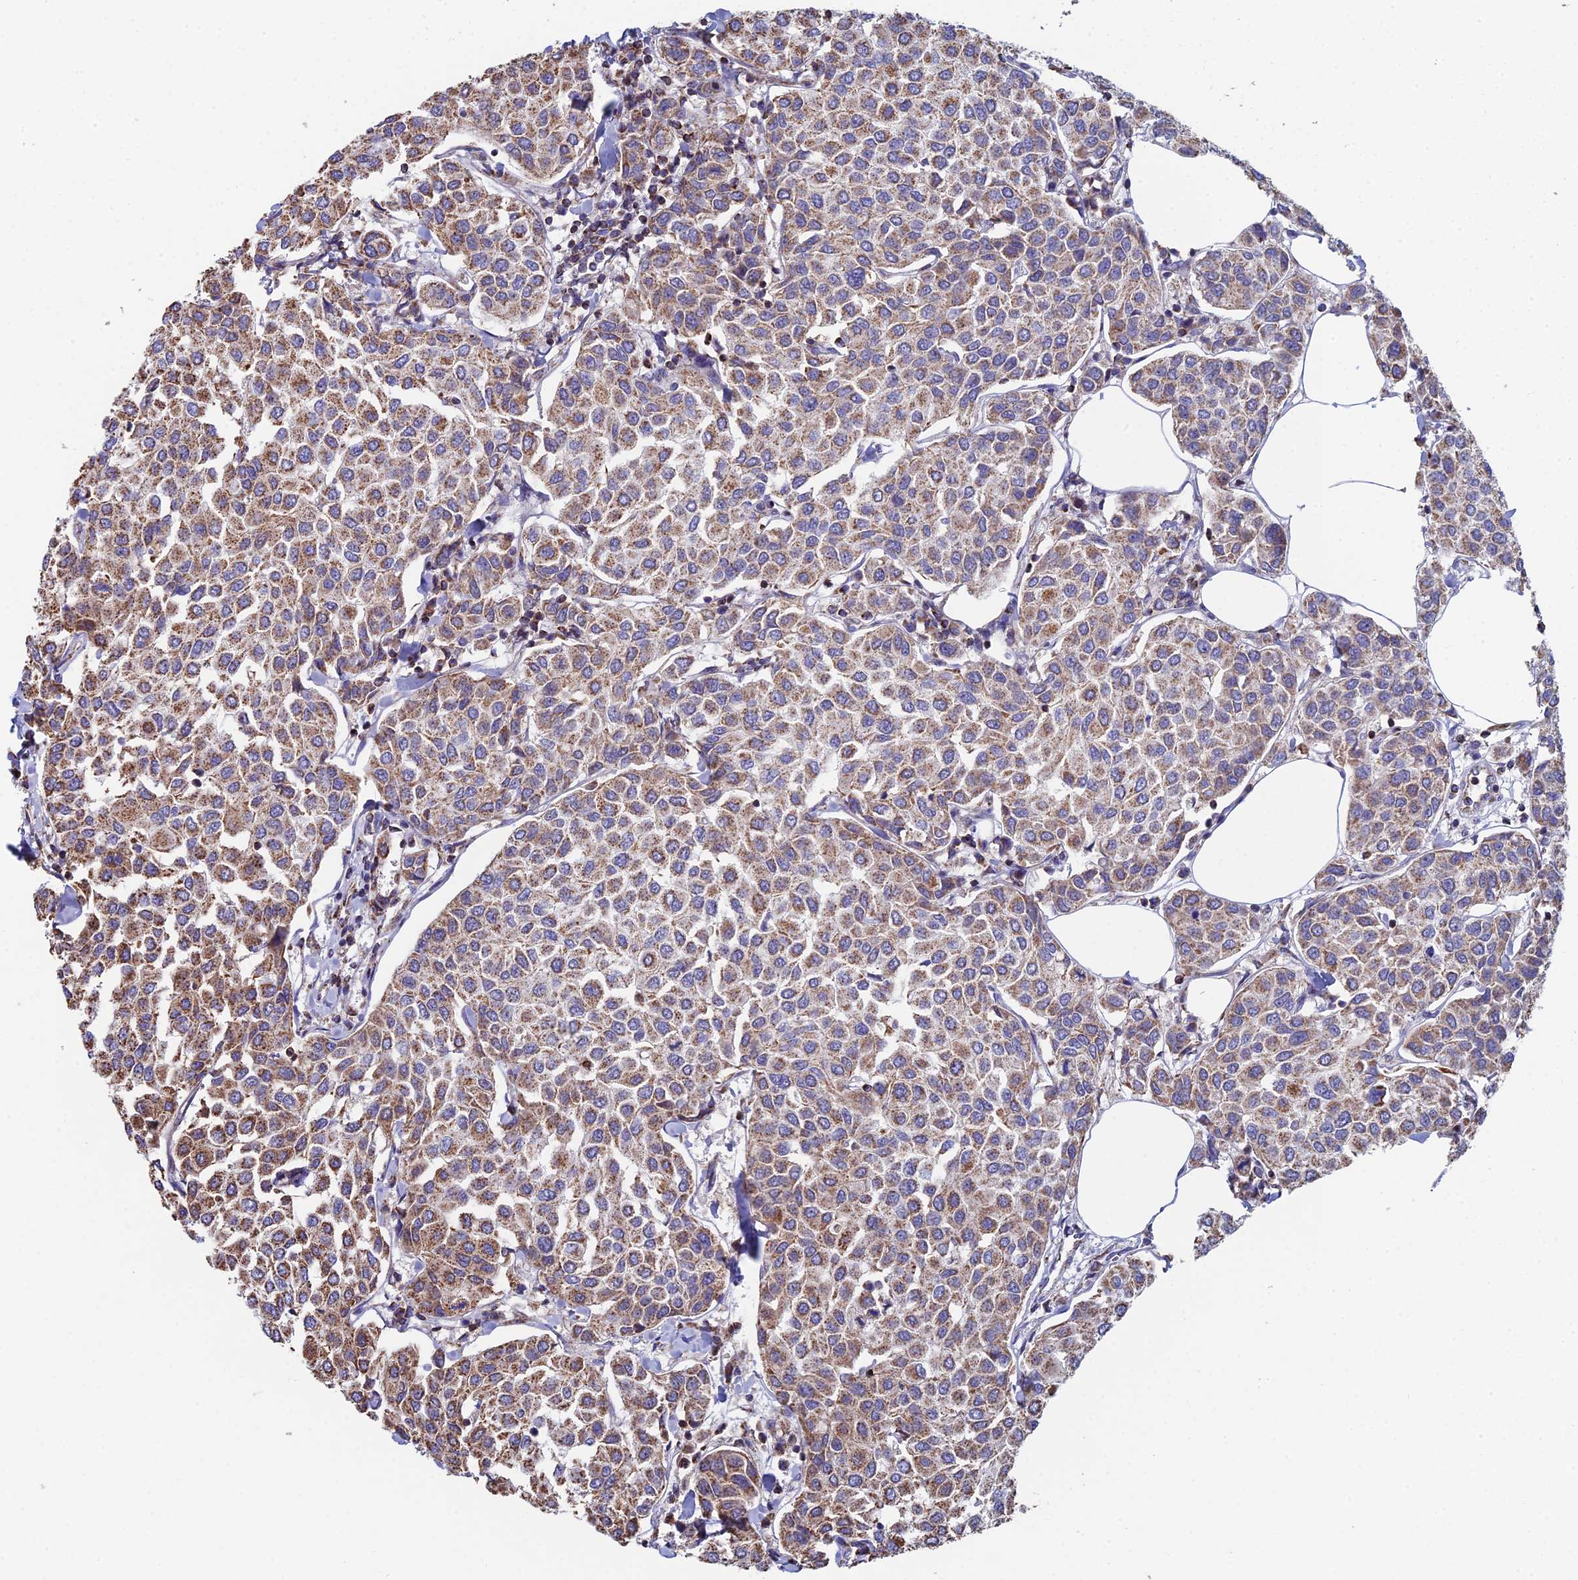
{"staining": {"intensity": "moderate", "quantity": ">75%", "location": "cytoplasmic/membranous"}, "tissue": "breast cancer", "cell_type": "Tumor cells", "image_type": "cancer", "snomed": [{"axis": "morphology", "description": "Duct carcinoma"}, {"axis": "topography", "description": "Breast"}], "caption": "High-magnification brightfield microscopy of breast cancer (infiltrating ductal carcinoma) stained with DAB (brown) and counterstained with hematoxylin (blue). tumor cells exhibit moderate cytoplasmic/membranous positivity is present in about>75% of cells. Ihc stains the protein of interest in brown and the nuclei are stained blue.", "gene": "SPOCK2", "patient": {"sex": "female", "age": 55}}